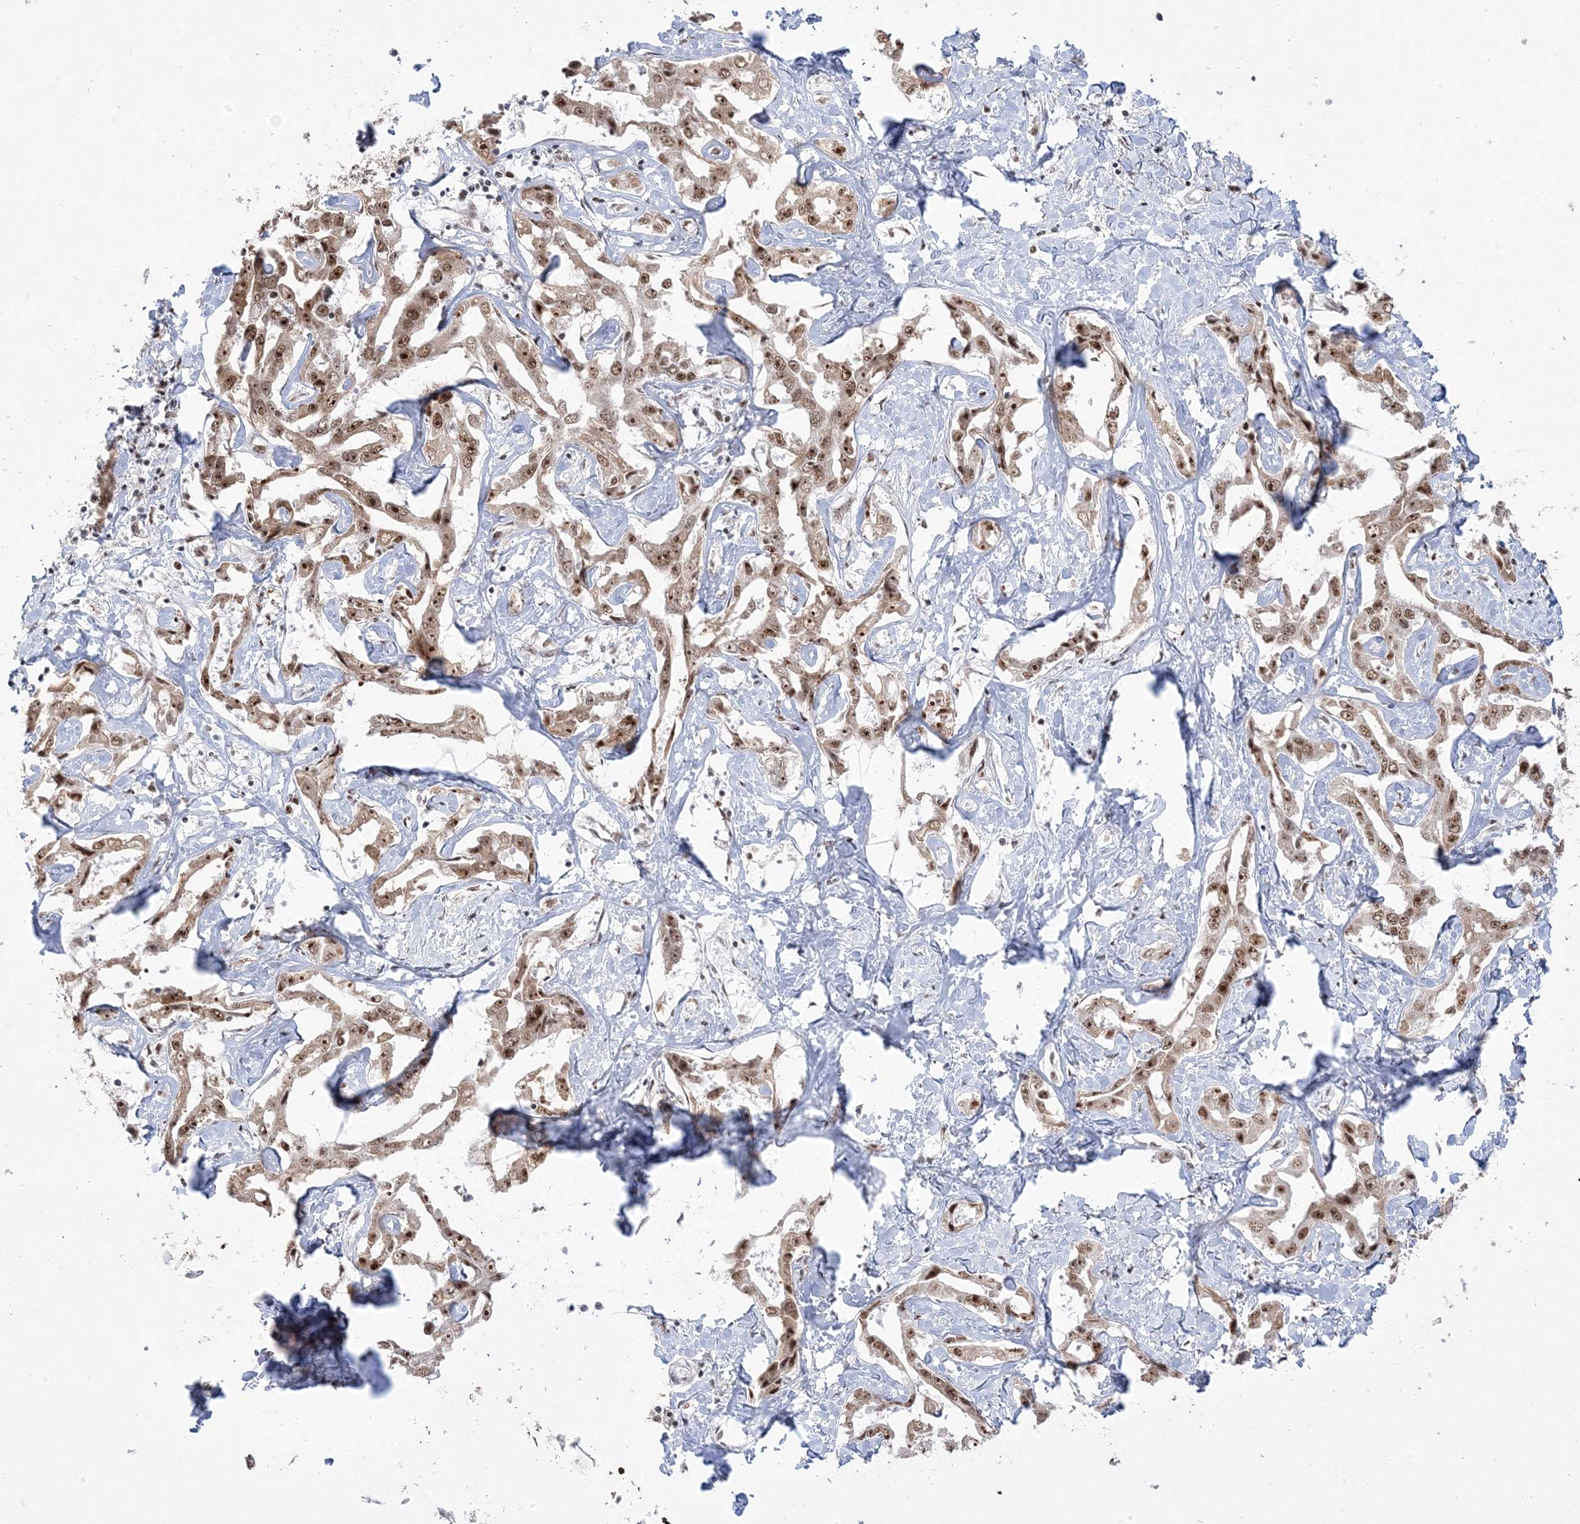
{"staining": {"intensity": "moderate", "quantity": ">75%", "location": "nuclear"}, "tissue": "liver cancer", "cell_type": "Tumor cells", "image_type": "cancer", "snomed": [{"axis": "morphology", "description": "Cholangiocarcinoma"}, {"axis": "topography", "description": "Liver"}], "caption": "A brown stain shows moderate nuclear staining of a protein in cholangiocarcinoma (liver) tumor cells.", "gene": "MTREX", "patient": {"sex": "male", "age": 59}}